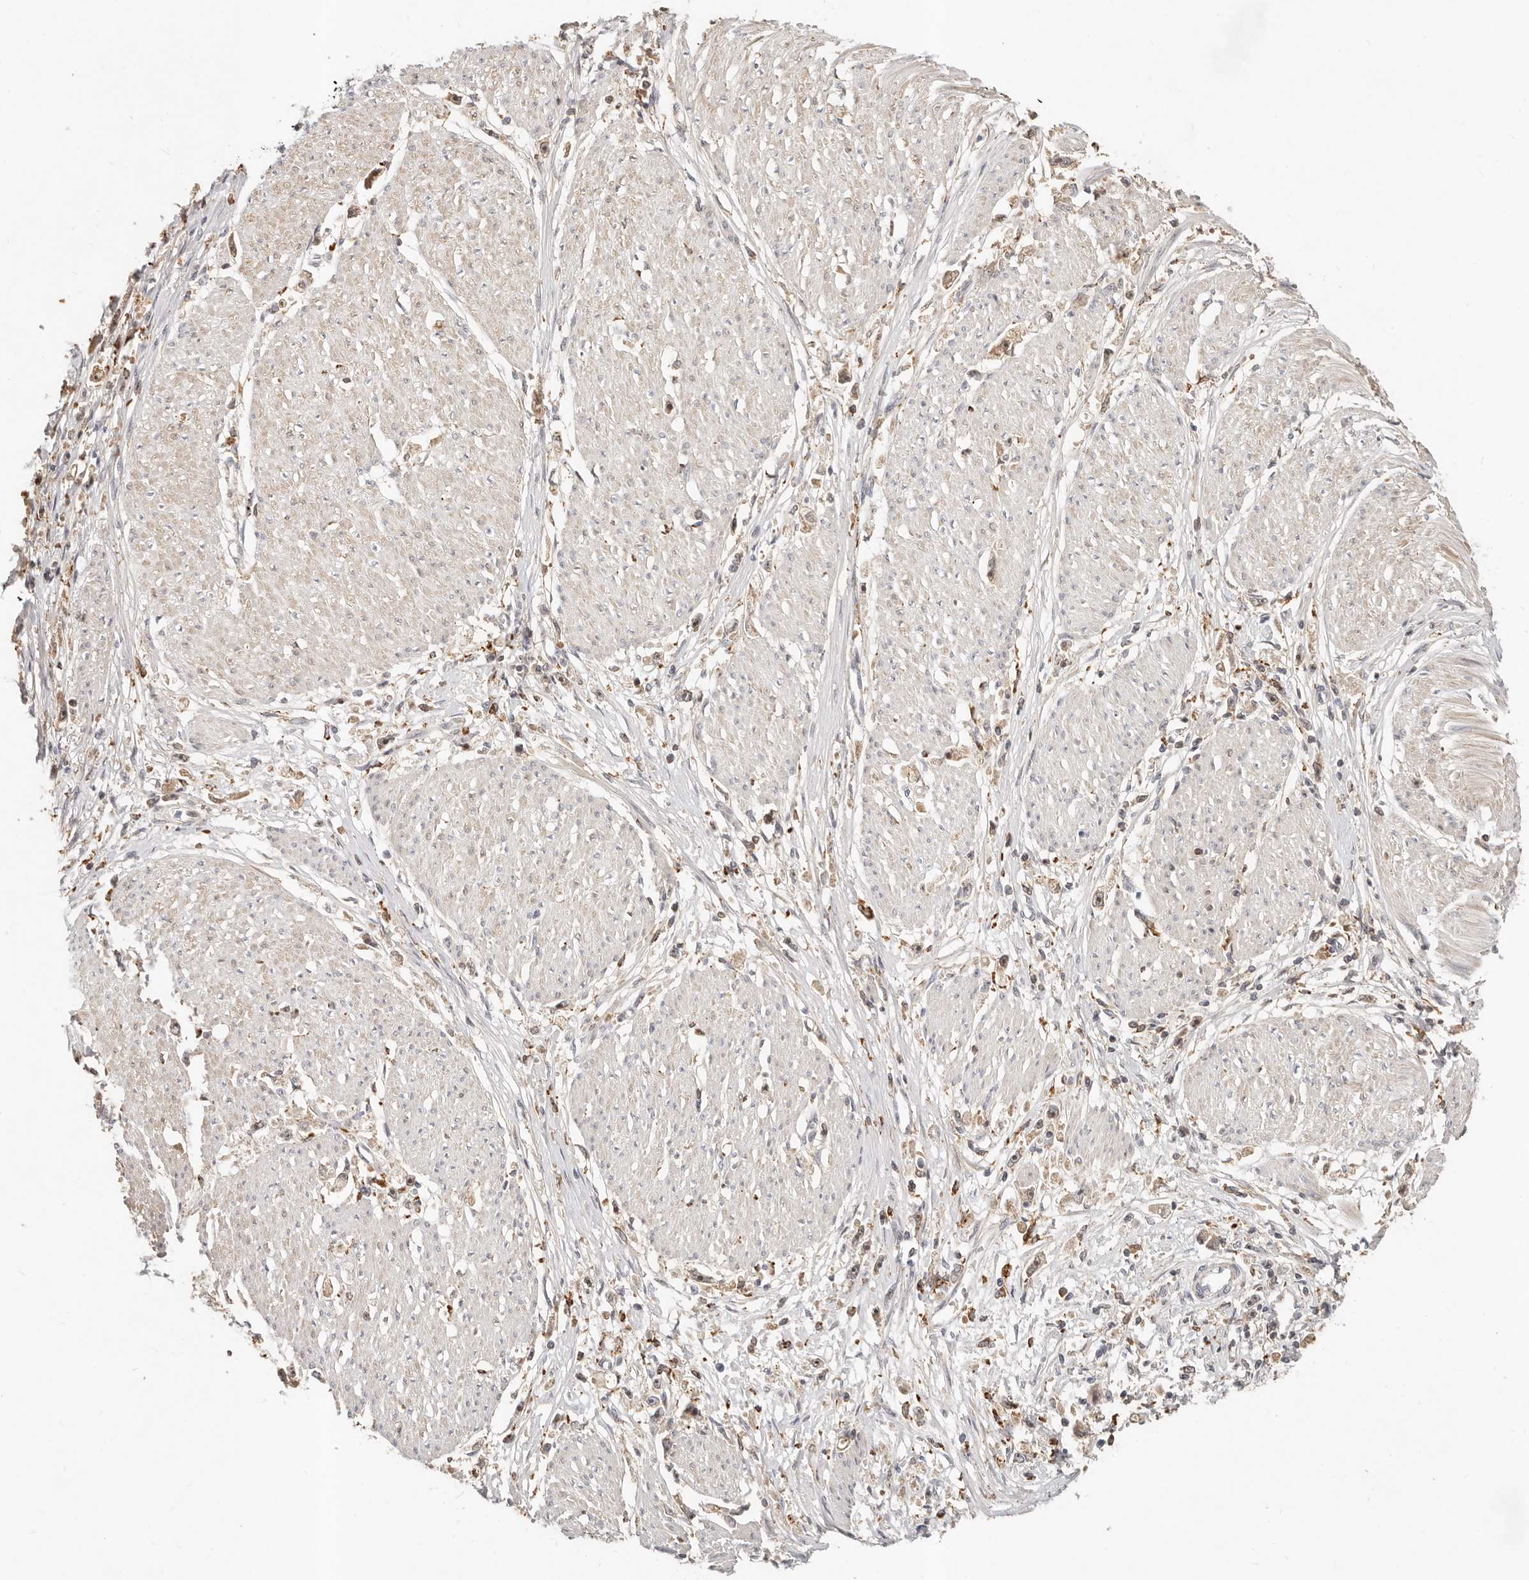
{"staining": {"intensity": "weak", "quantity": ">75%", "location": "cytoplasmic/membranous,nuclear"}, "tissue": "stomach cancer", "cell_type": "Tumor cells", "image_type": "cancer", "snomed": [{"axis": "morphology", "description": "Adenocarcinoma, NOS"}, {"axis": "topography", "description": "Stomach"}], "caption": "Stomach cancer (adenocarcinoma) stained with a brown dye exhibits weak cytoplasmic/membranous and nuclear positive staining in about >75% of tumor cells.", "gene": "ZRANB1", "patient": {"sex": "female", "age": 59}}